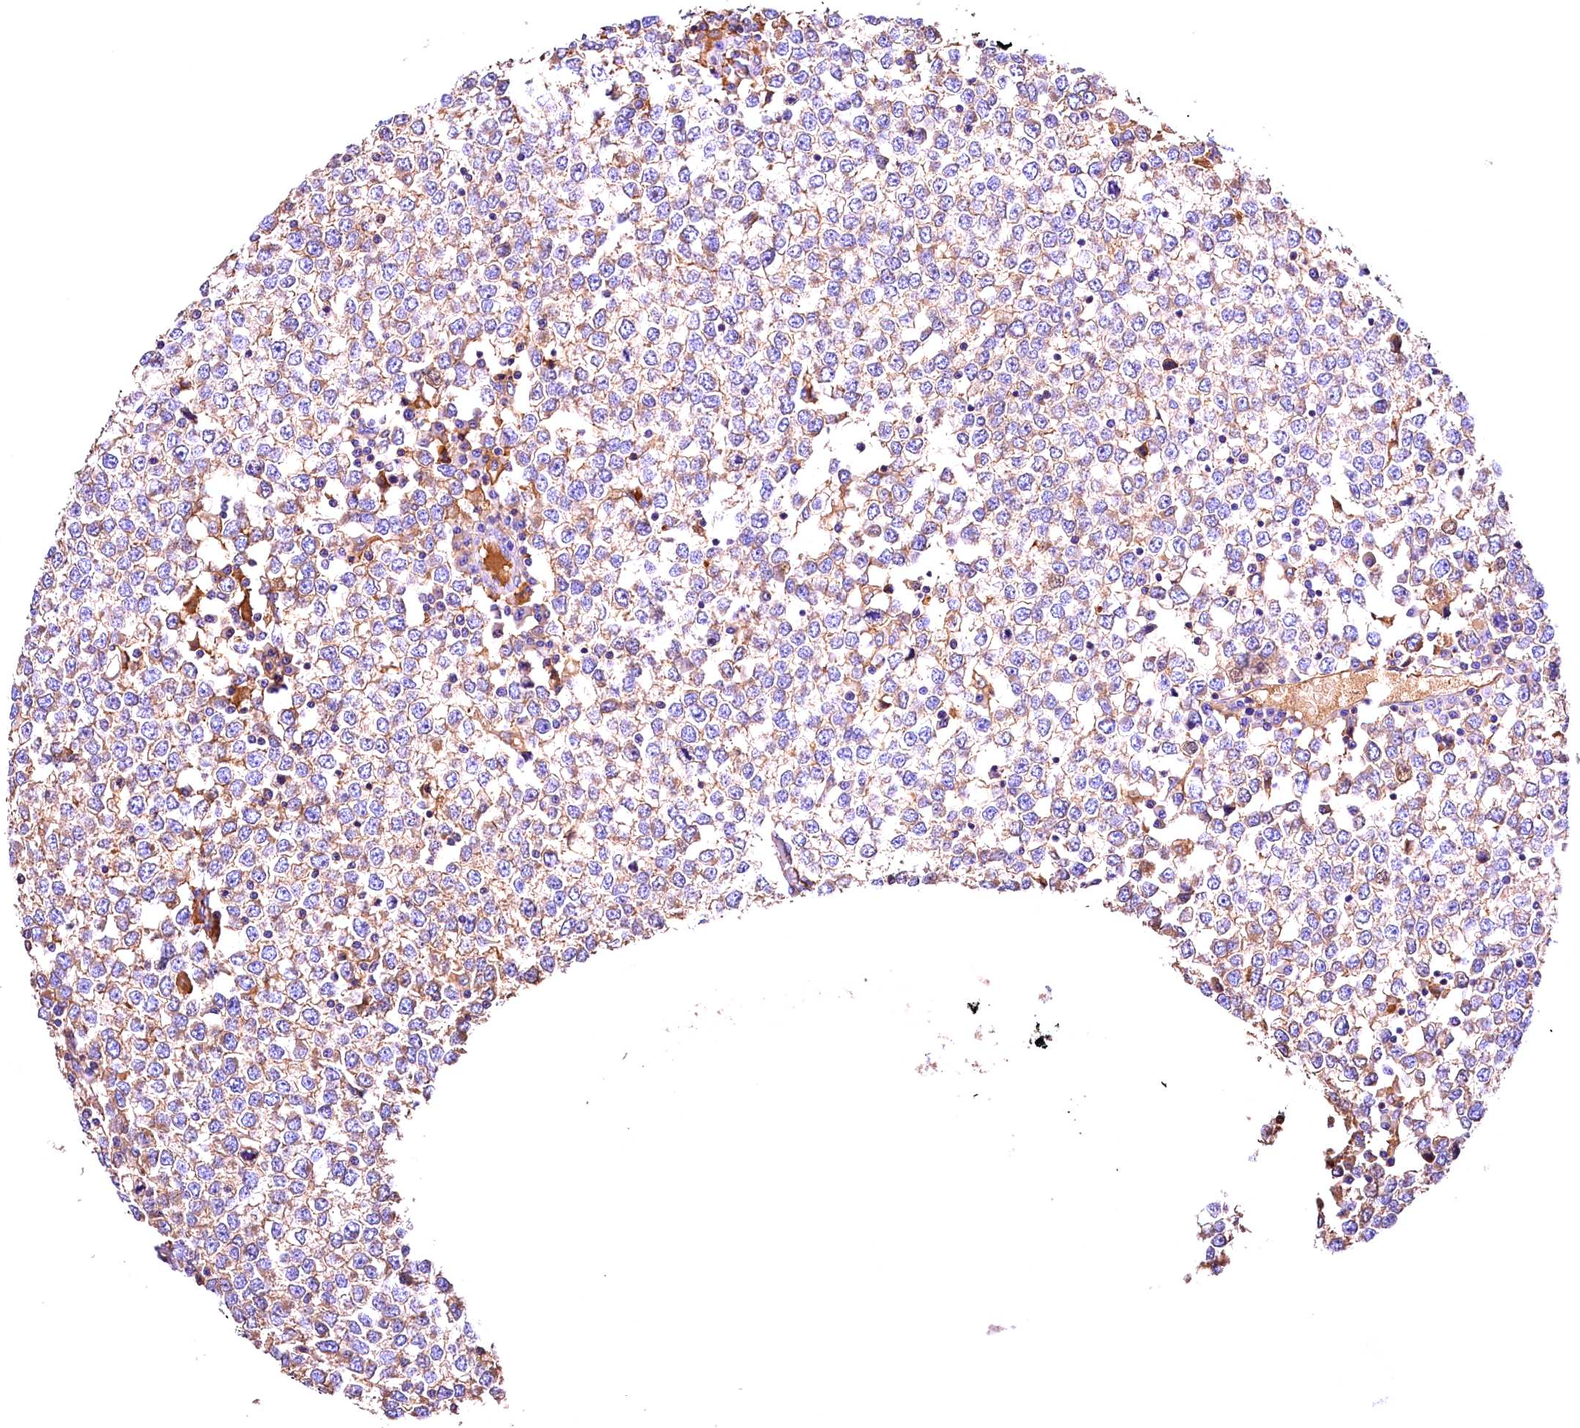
{"staining": {"intensity": "negative", "quantity": "none", "location": "none"}, "tissue": "testis cancer", "cell_type": "Tumor cells", "image_type": "cancer", "snomed": [{"axis": "morphology", "description": "Seminoma, NOS"}, {"axis": "topography", "description": "Testis"}], "caption": "Histopathology image shows no significant protein expression in tumor cells of testis seminoma. The staining was performed using DAB (3,3'-diaminobenzidine) to visualize the protein expression in brown, while the nuclei were stained in blue with hematoxylin (Magnification: 20x).", "gene": "ARMC6", "patient": {"sex": "male", "age": 65}}